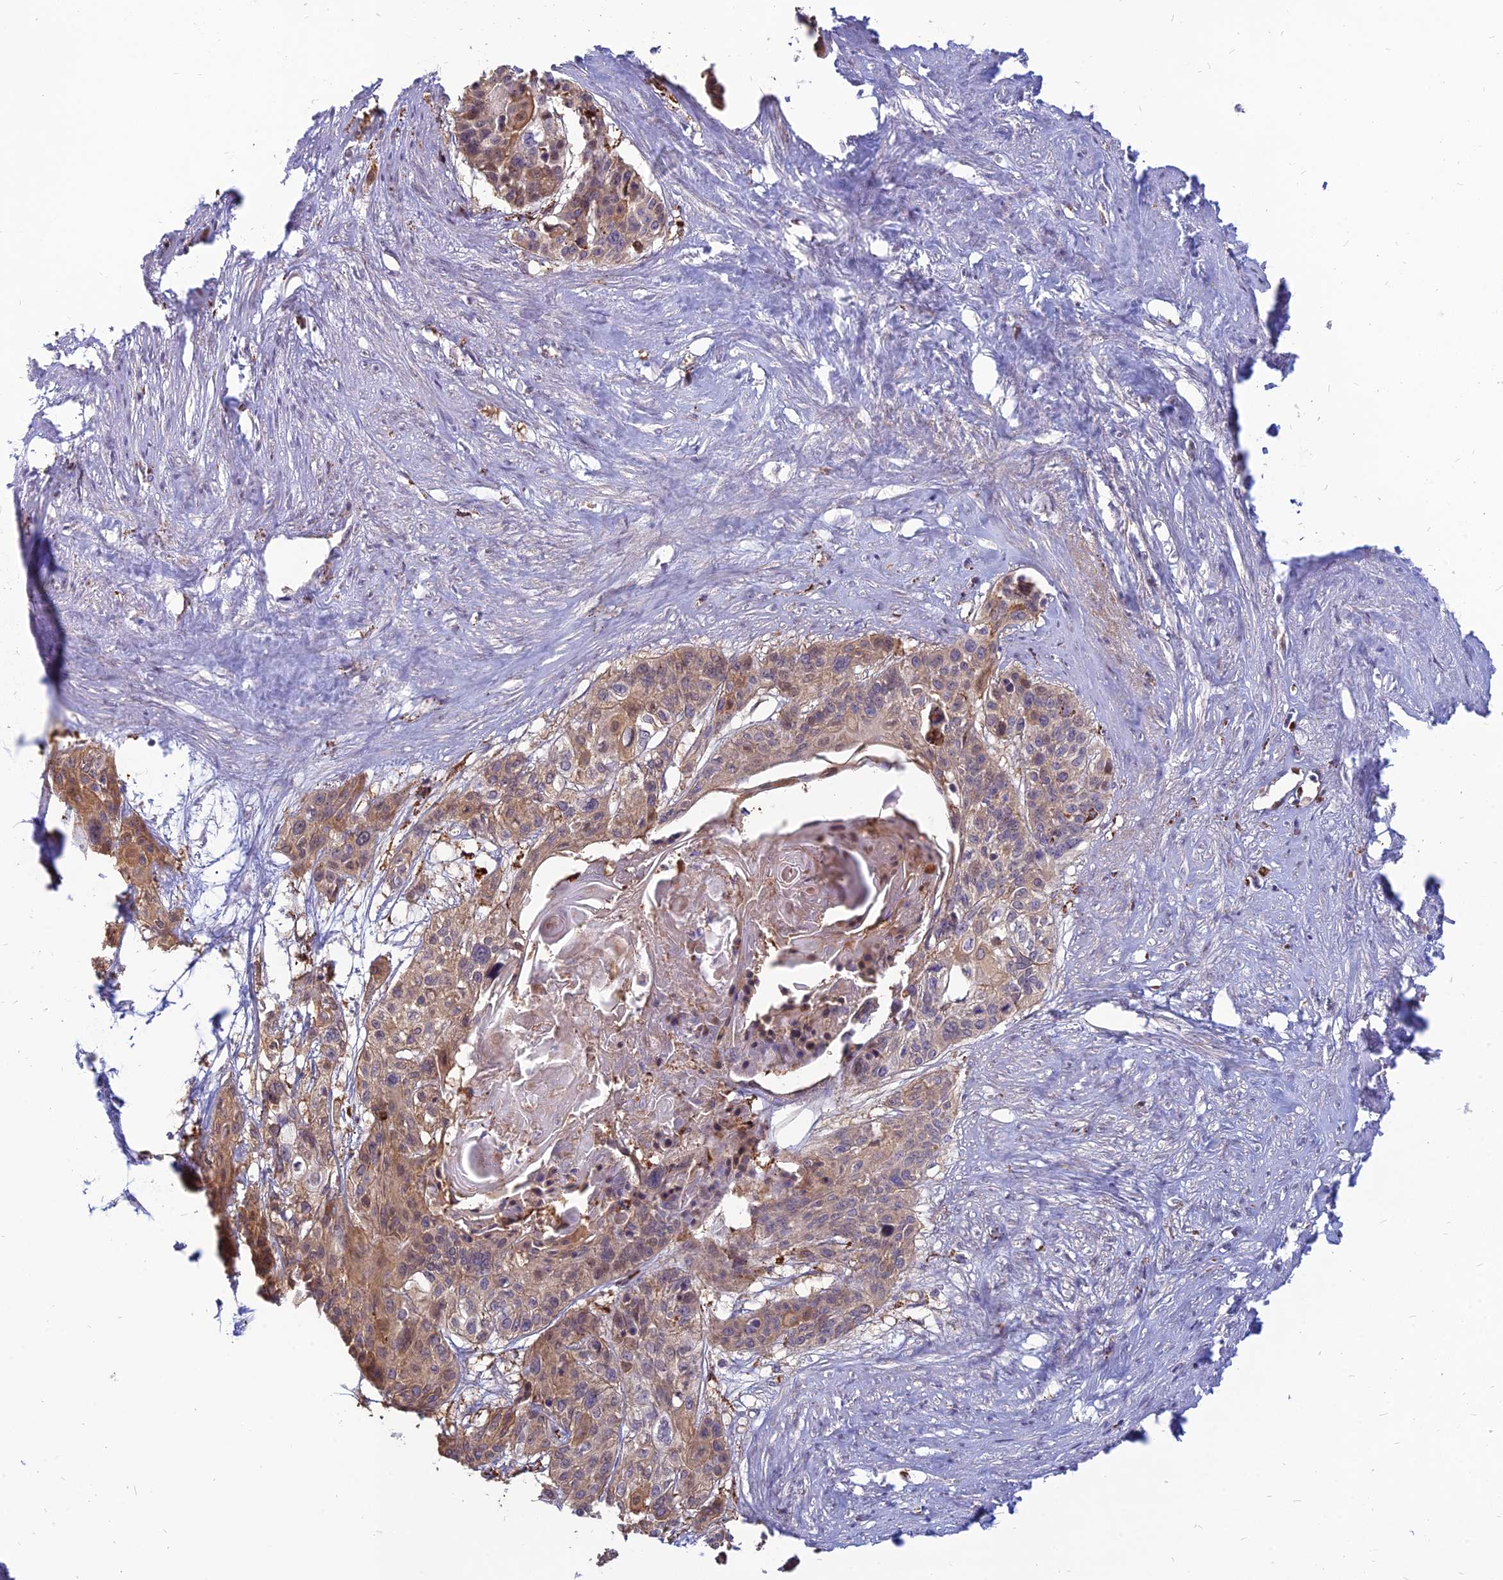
{"staining": {"intensity": "weak", "quantity": ">75%", "location": "cytoplasmic/membranous,nuclear"}, "tissue": "cervical cancer", "cell_type": "Tumor cells", "image_type": "cancer", "snomed": [{"axis": "morphology", "description": "Squamous cell carcinoma, NOS"}, {"axis": "topography", "description": "Cervix"}], "caption": "Immunohistochemistry image of neoplastic tissue: human cervical squamous cell carcinoma stained using IHC reveals low levels of weak protein expression localized specifically in the cytoplasmic/membranous and nuclear of tumor cells, appearing as a cytoplasmic/membranous and nuclear brown color.", "gene": "PHKA2", "patient": {"sex": "female", "age": 57}}